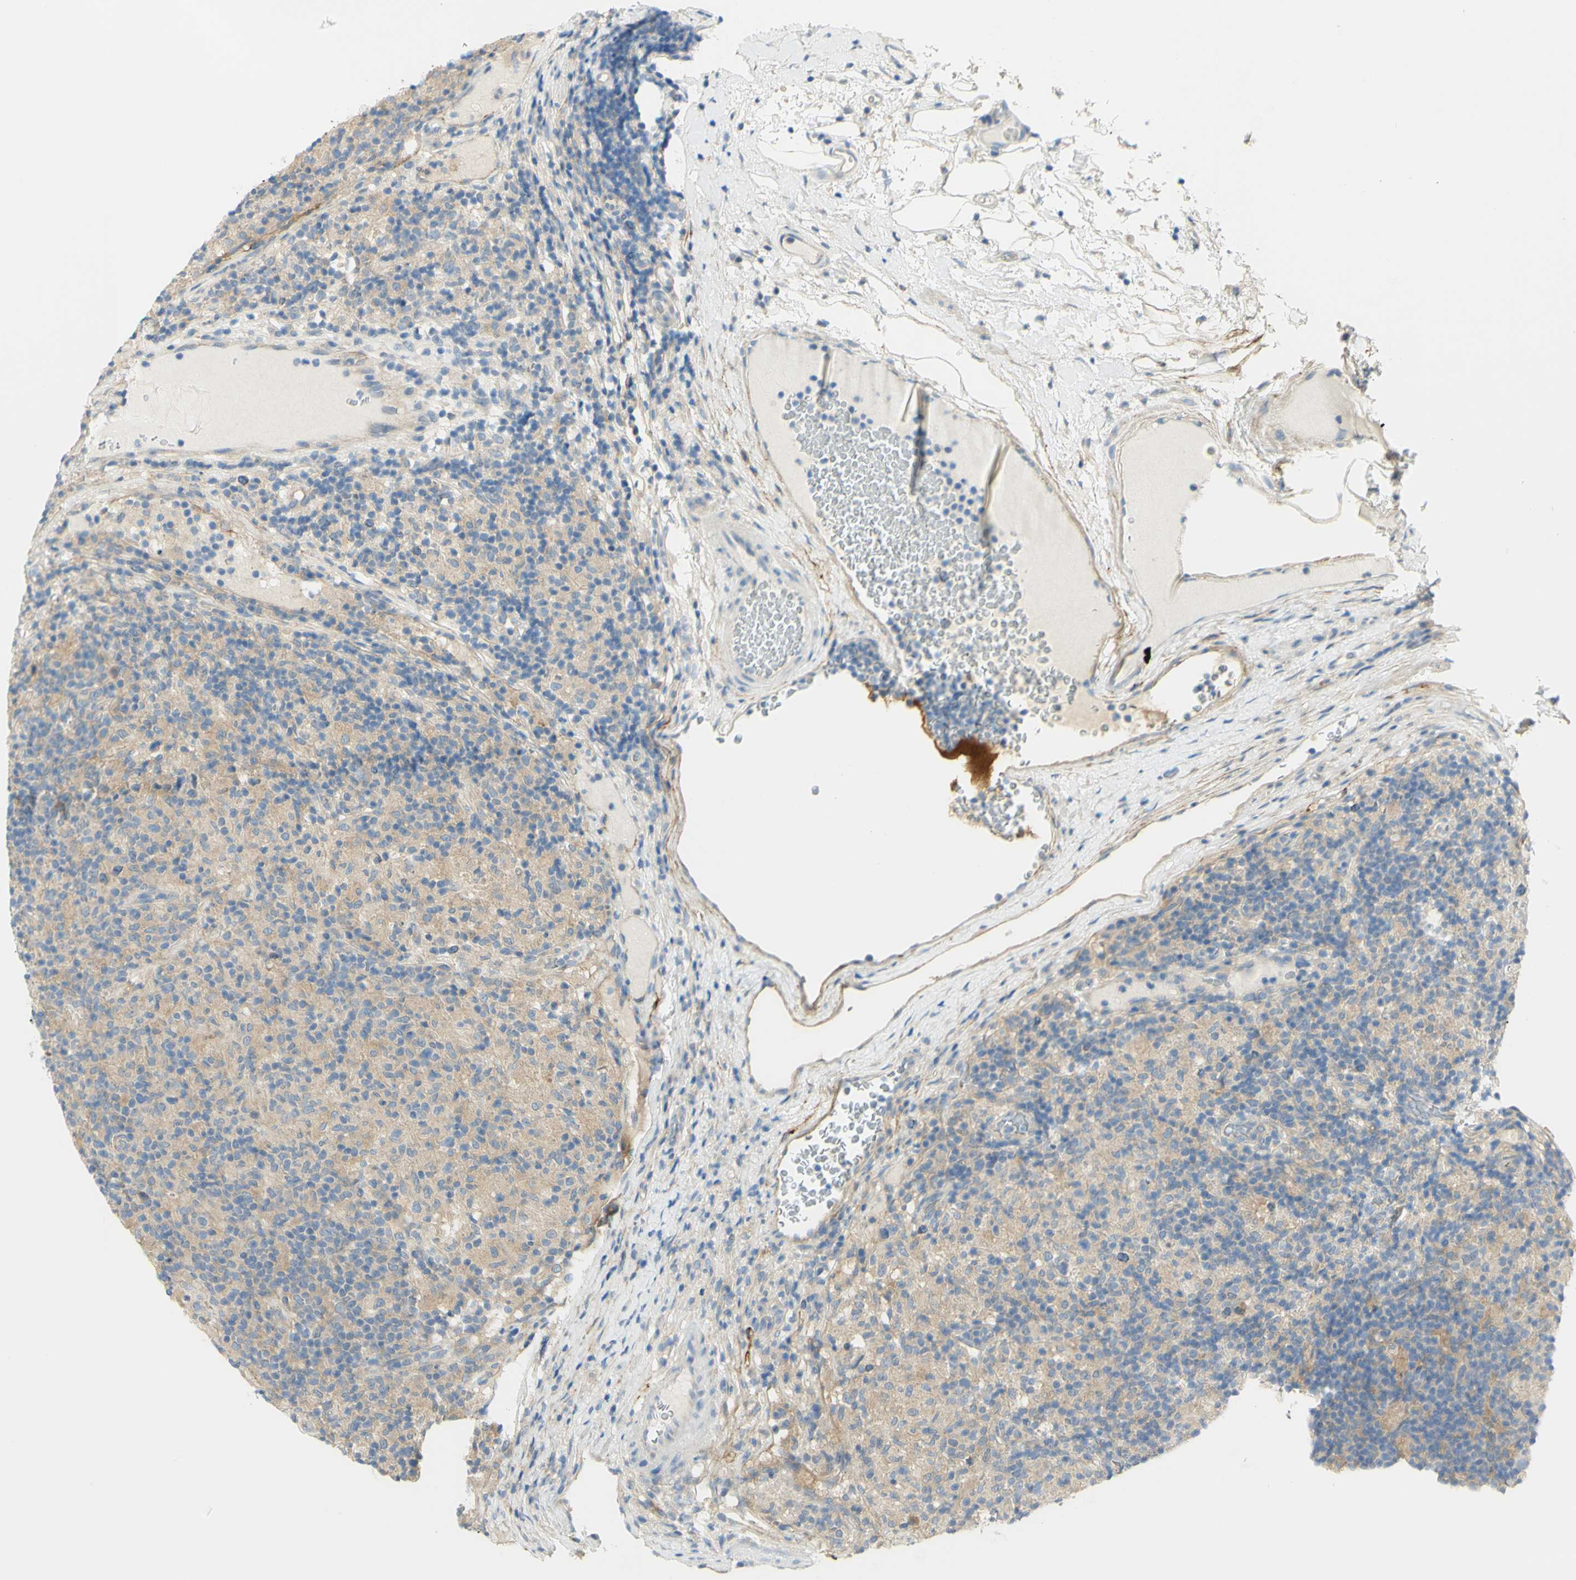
{"staining": {"intensity": "negative", "quantity": "none", "location": "none"}, "tissue": "lymphoma", "cell_type": "Tumor cells", "image_type": "cancer", "snomed": [{"axis": "morphology", "description": "Hodgkin's disease, NOS"}, {"axis": "topography", "description": "Lymph node"}], "caption": "Hodgkin's disease stained for a protein using immunohistochemistry shows no staining tumor cells.", "gene": "GCNT3", "patient": {"sex": "male", "age": 70}}